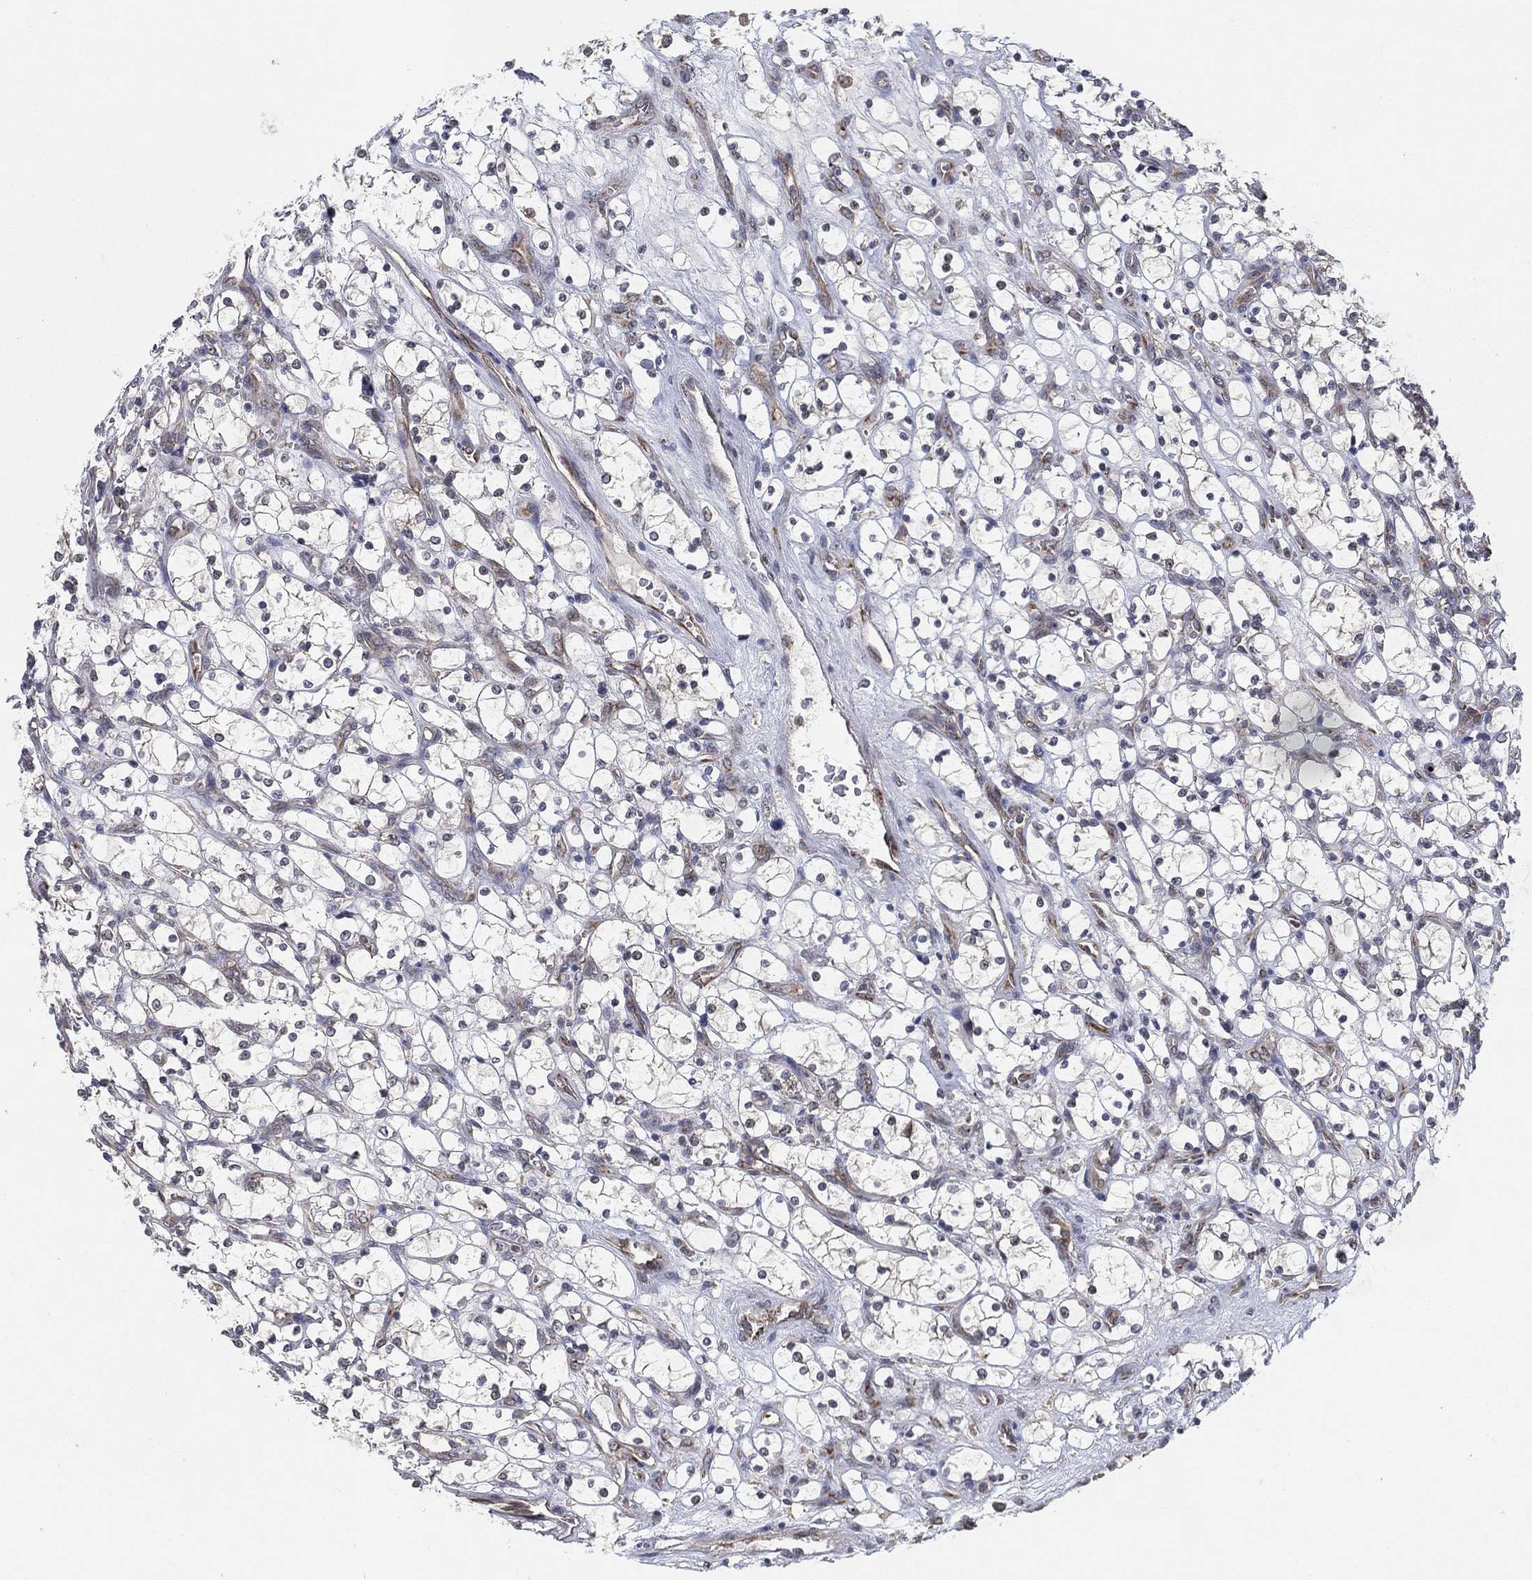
{"staining": {"intensity": "negative", "quantity": "none", "location": "none"}, "tissue": "renal cancer", "cell_type": "Tumor cells", "image_type": "cancer", "snomed": [{"axis": "morphology", "description": "Adenocarcinoma, NOS"}, {"axis": "topography", "description": "Kidney"}], "caption": "Immunohistochemistry photomicrograph of neoplastic tissue: renal cancer stained with DAB displays no significant protein staining in tumor cells.", "gene": "FAM104A", "patient": {"sex": "female", "age": 69}}